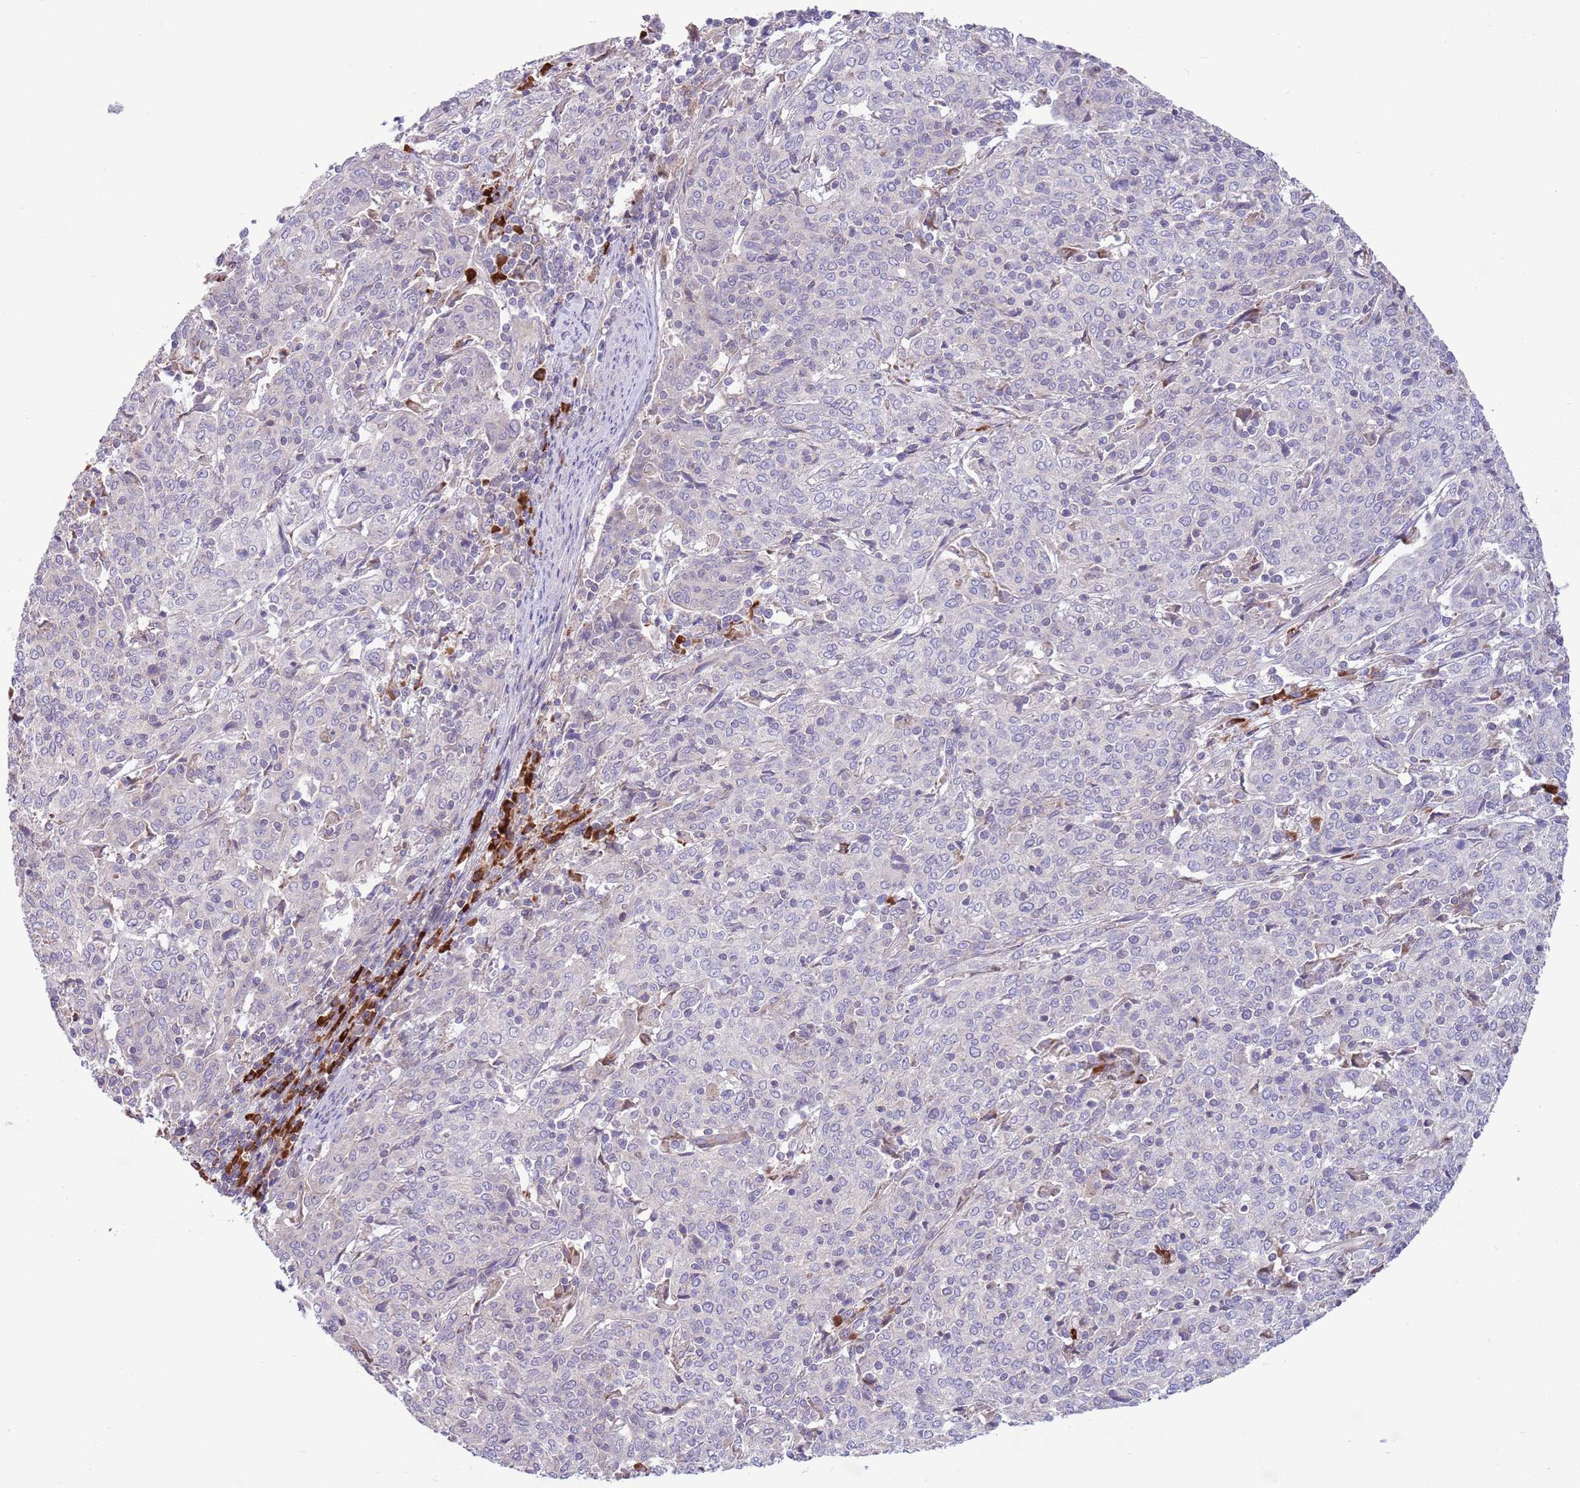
{"staining": {"intensity": "negative", "quantity": "none", "location": "none"}, "tissue": "cervical cancer", "cell_type": "Tumor cells", "image_type": "cancer", "snomed": [{"axis": "morphology", "description": "Squamous cell carcinoma, NOS"}, {"axis": "topography", "description": "Cervix"}], "caption": "Tumor cells show no significant expression in cervical cancer (squamous cell carcinoma).", "gene": "DAND5", "patient": {"sex": "female", "age": 67}}